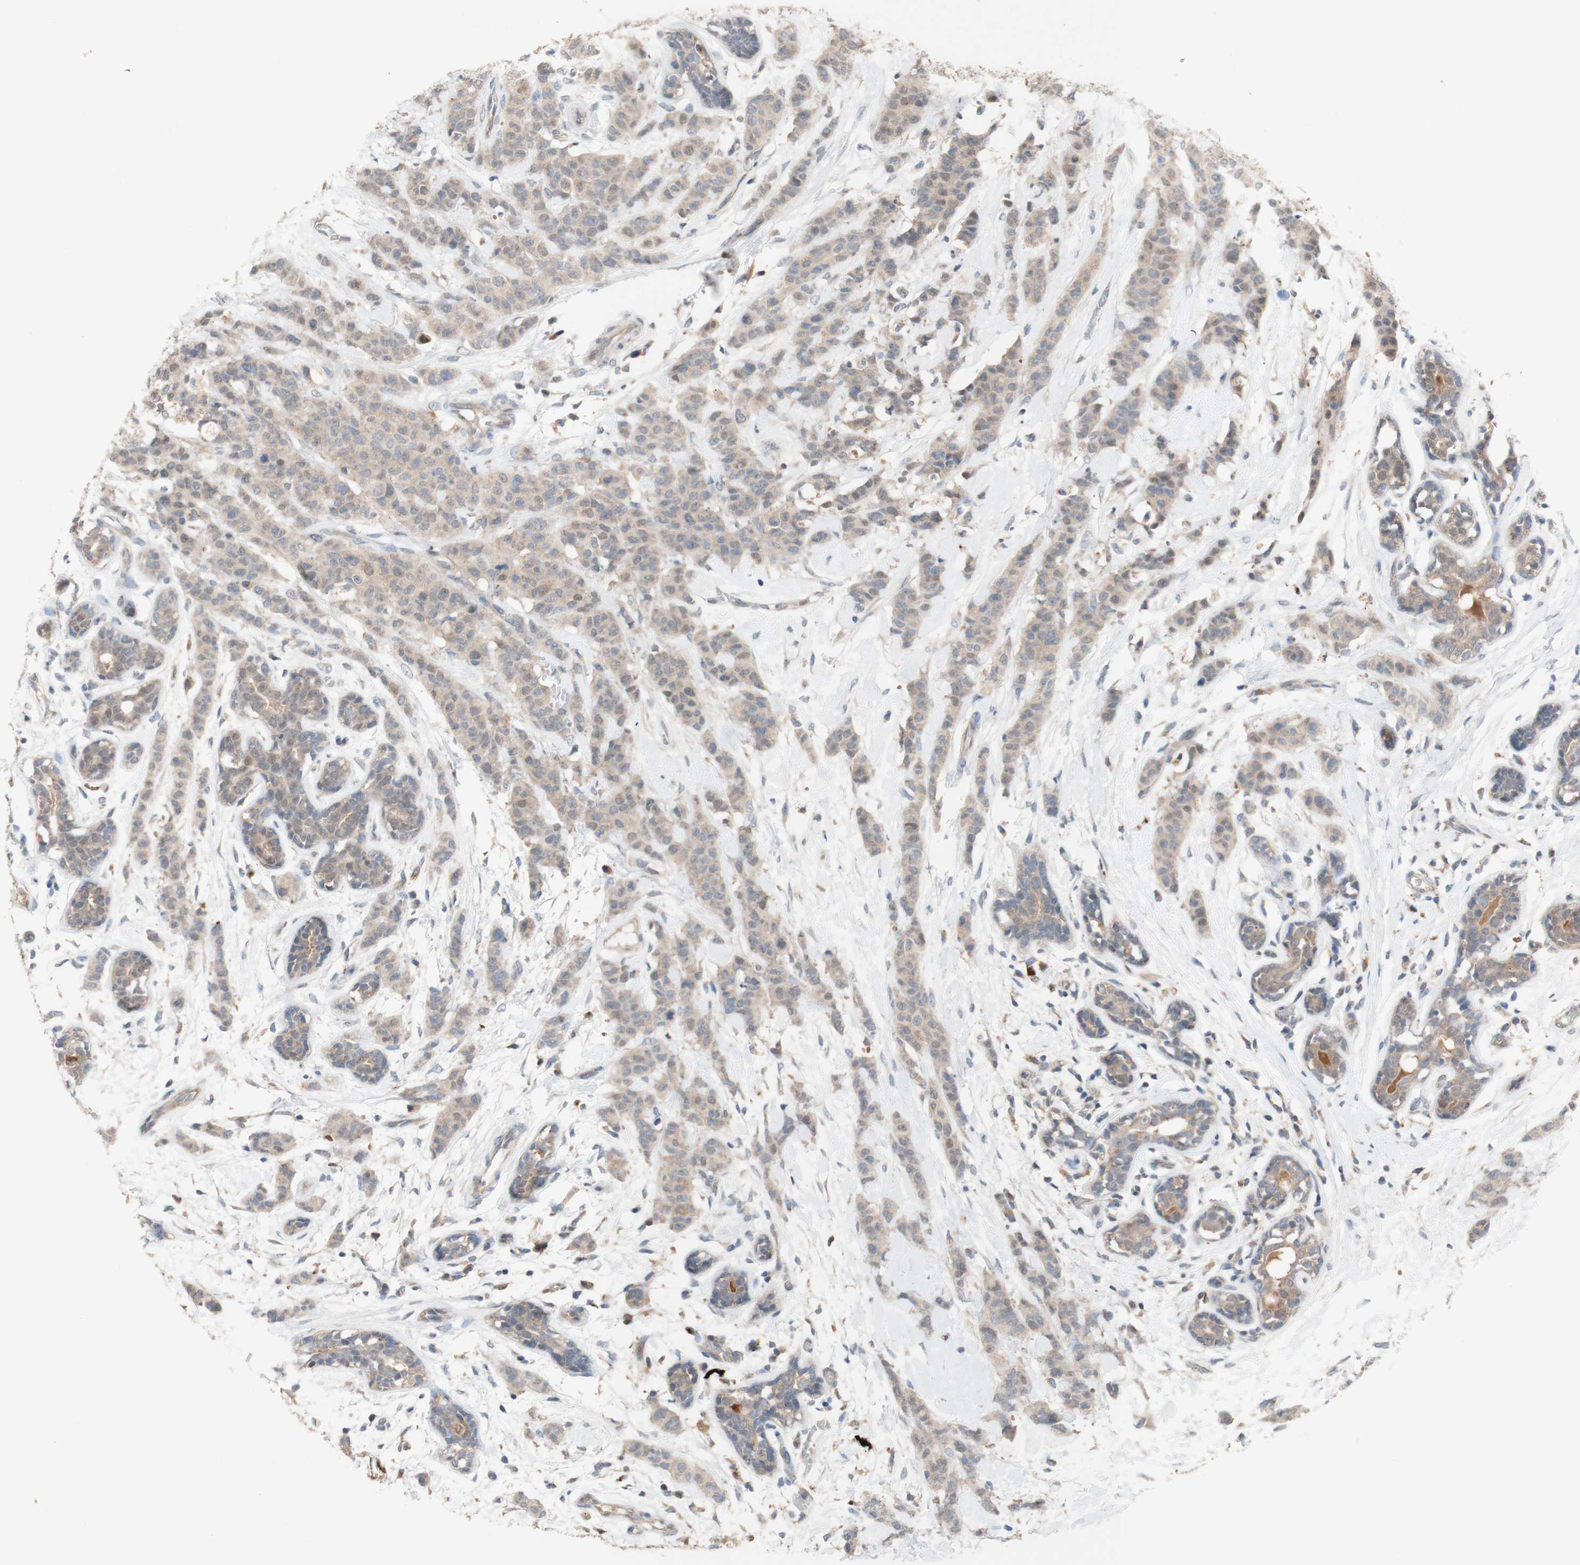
{"staining": {"intensity": "weak", "quantity": ">75%", "location": "cytoplasmic/membranous"}, "tissue": "breast cancer", "cell_type": "Tumor cells", "image_type": "cancer", "snomed": [{"axis": "morphology", "description": "Normal tissue, NOS"}, {"axis": "morphology", "description": "Duct carcinoma"}, {"axis": "topography", "description": "Breast"}], "caption": "A high-resolution micrograph shows immunohistochemistry staining of breast invasive ductal carcinoma, which demonstrates weak cytoplasmic/membranous positivity in about >75% of tumor cells. The protein of interest is stained brown, and the nuclei are stained in blue (DAB (3,3'-diaminobenzidine) IHC with brightfield microscopy, high magnification).", "gene": "PEX2", "patient": {"sex": "female", "age": 40}}